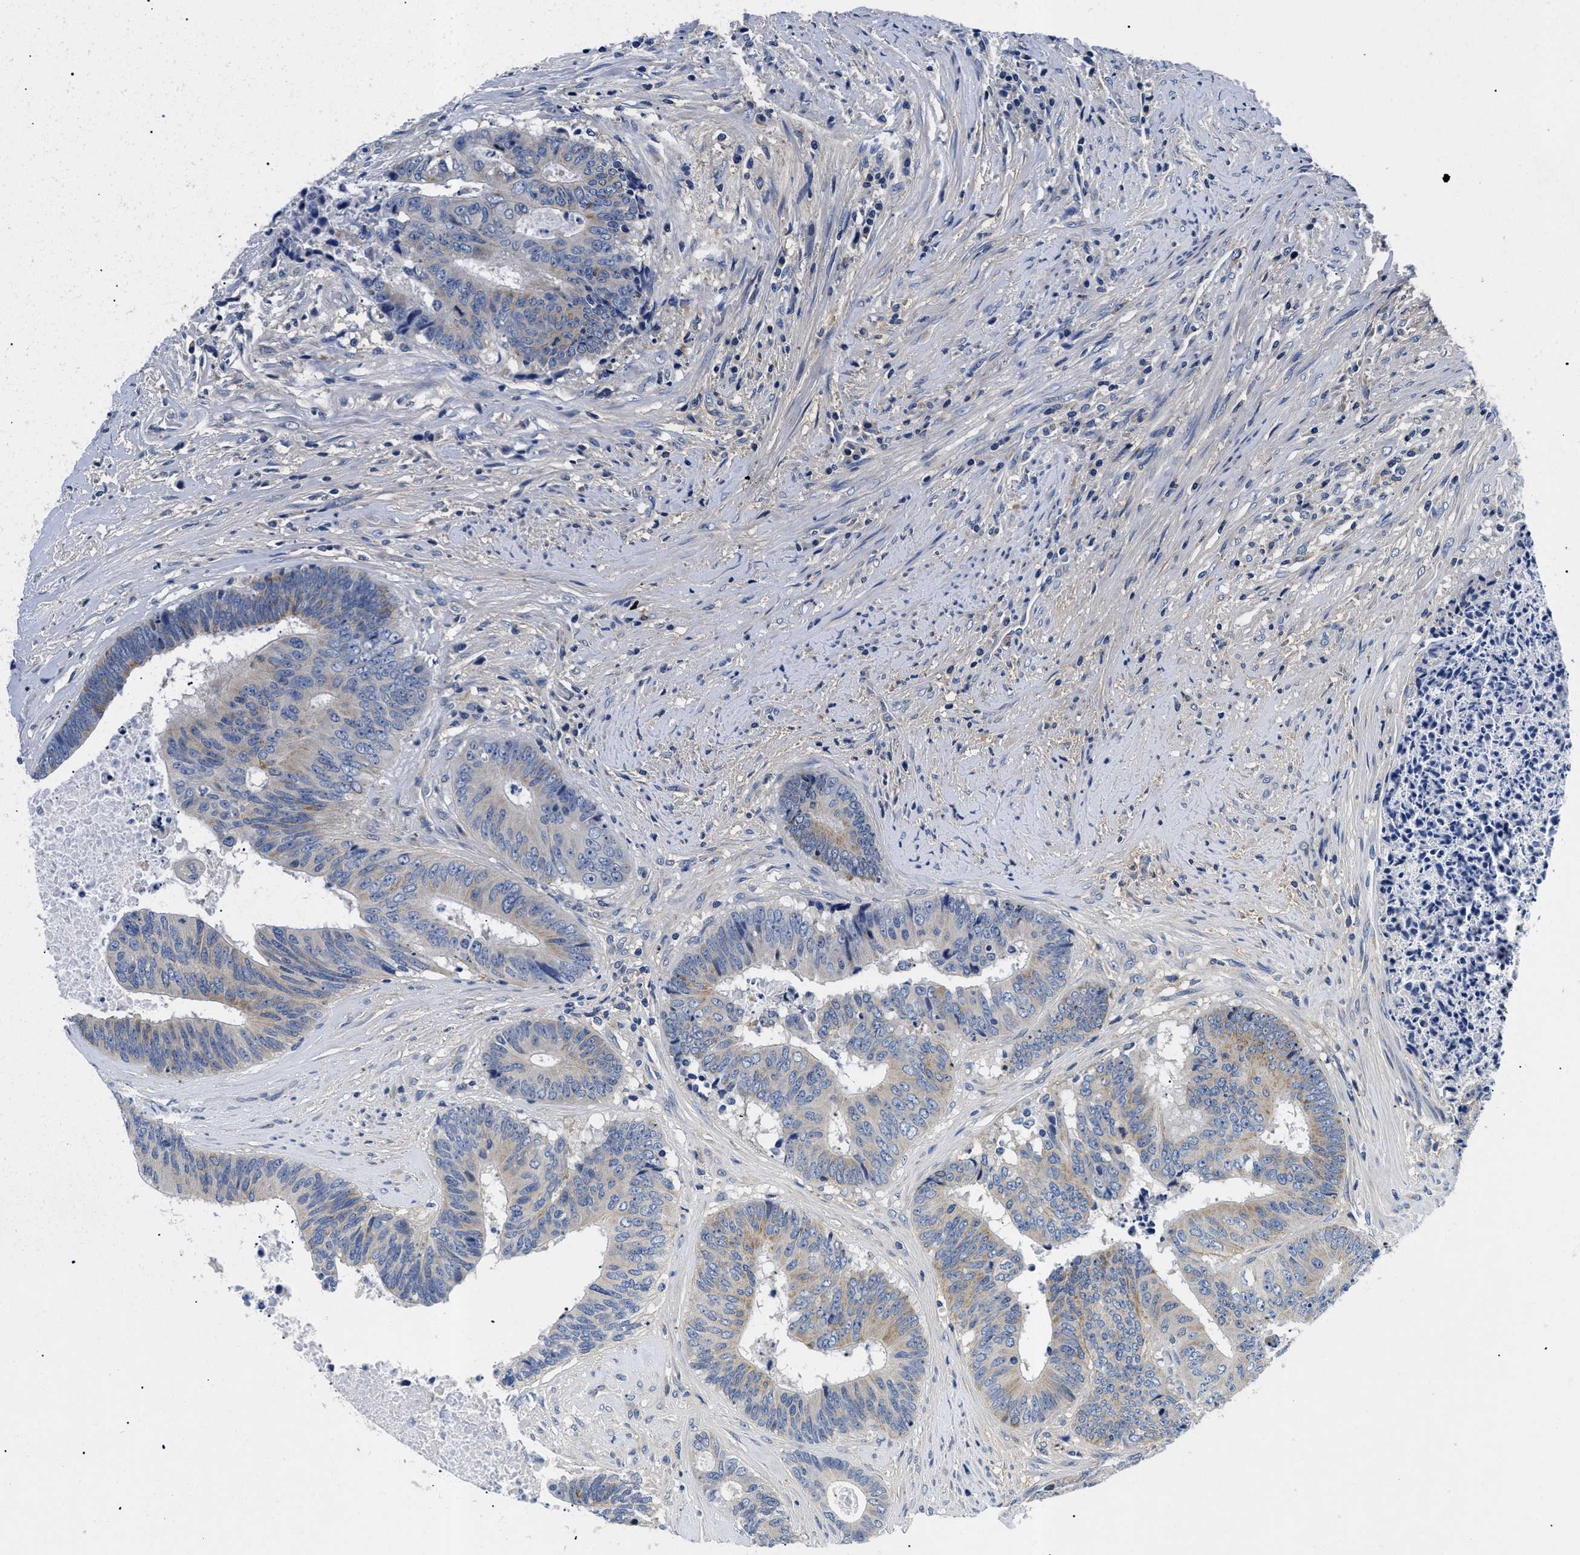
{"staining": {"intensity": "weak", "quantity": "<25%", "location": "cytoplasmic/membranous"}, "tissue": "colorectal cancer", "cell_type": "Tumor cells", "image_type": "cancer", "snomed": [{"axis": "morphology", "description": "Adenocarcinoma, NOS"}, {"axis": "topography", "description": "Rectum"}], "caption": "Image shows no significant protein staining in tumor cells of adenocarcinoma (colorectal).", "gene": "MEA1", "patient": {"sex": "male", "age": 72}}